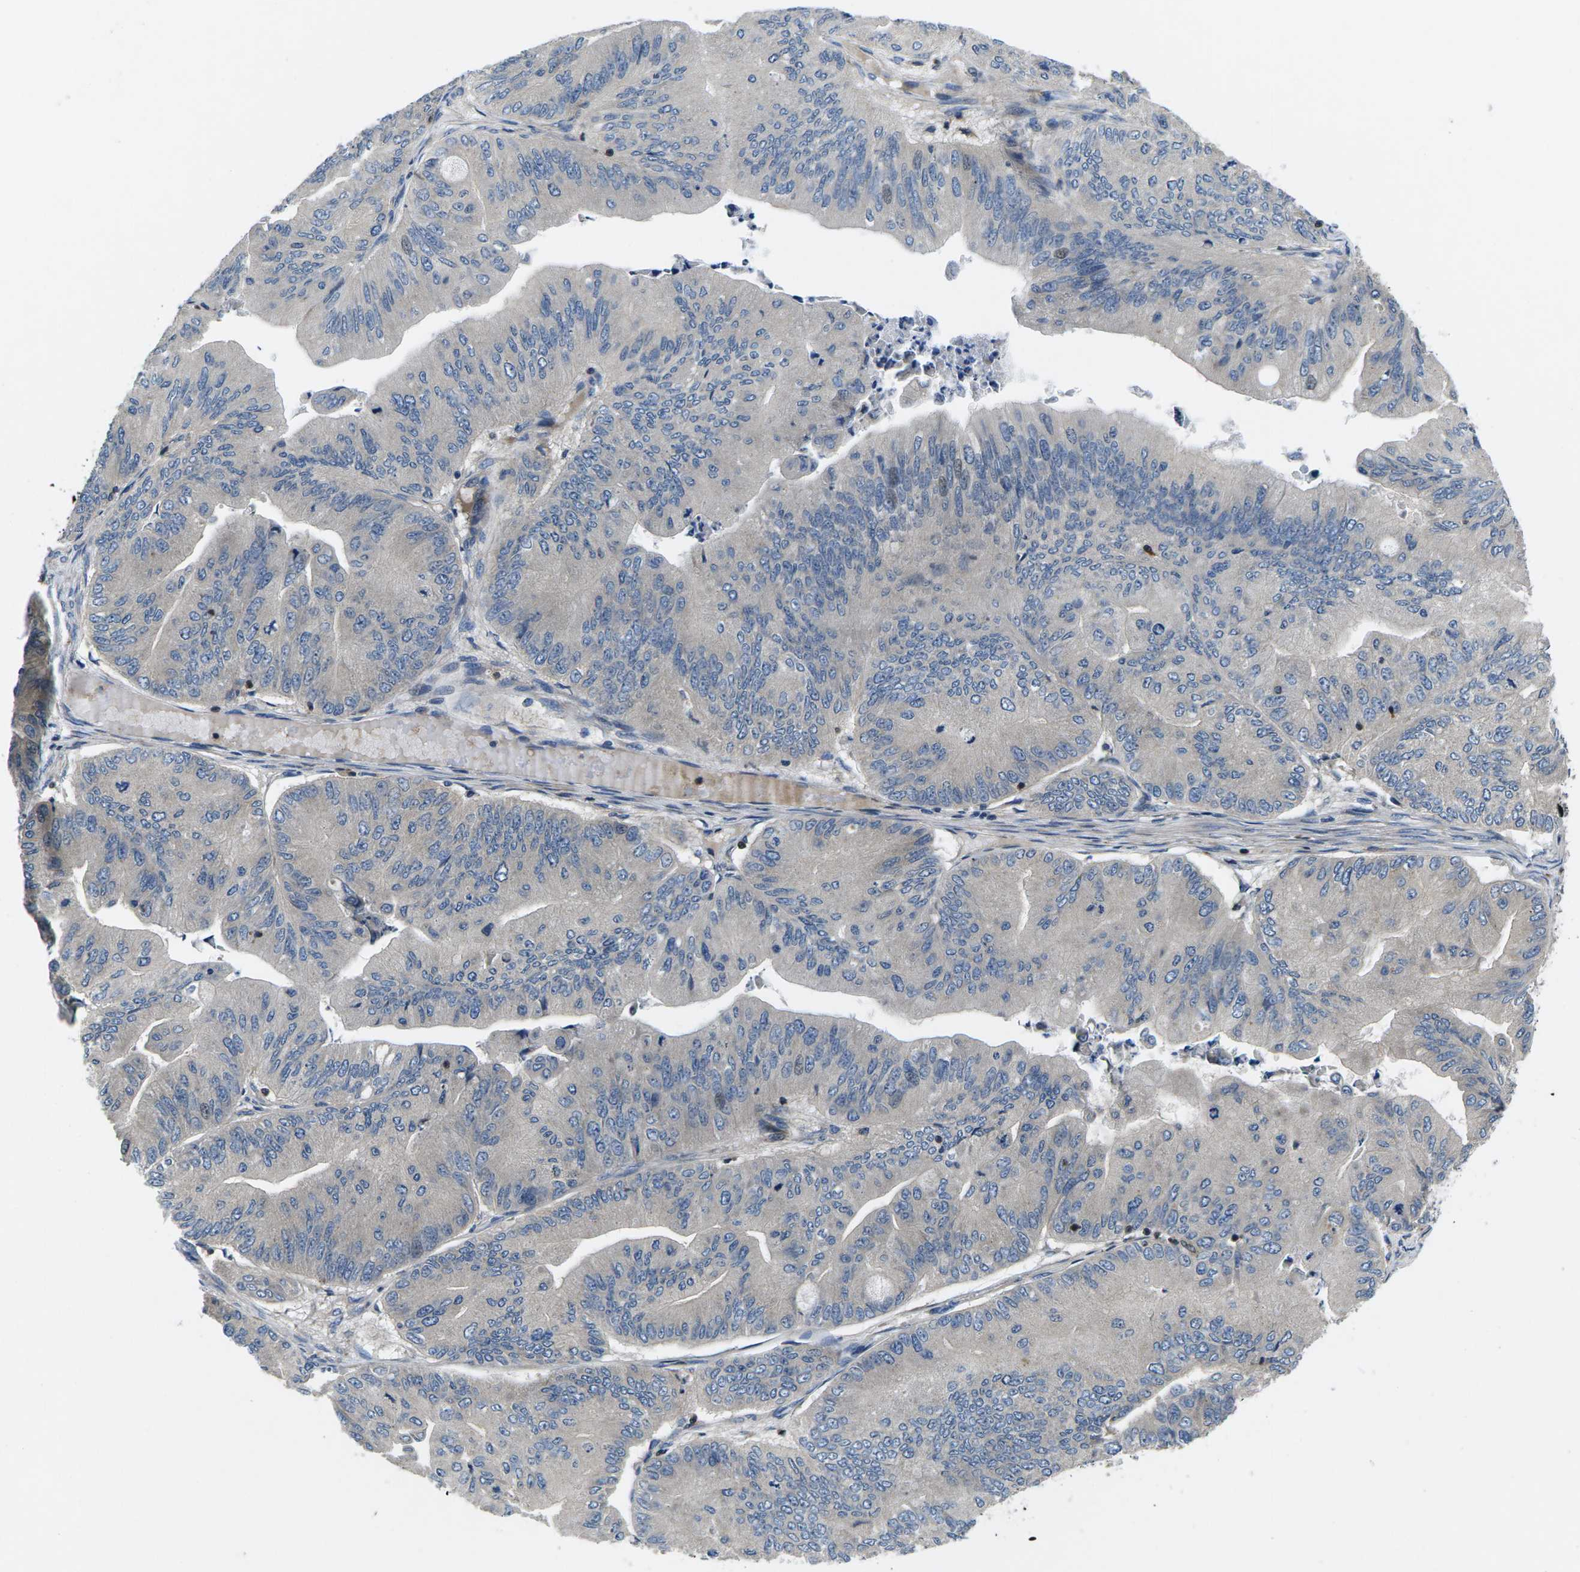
{"staining": {"intensity": "weak", "quantity": ">75%", "location": "cytoplasmic/membranous"}, "tissue": "ovarian cancer", "cell_type": "Tumor cells", "image_type": "cancer", "snomed": [{"axis": "morphology", "description": "Cystadenocarcinoma, mucinous, NOS"}, {"axis": "topography", "description": "Ovary"}], "caption": "About >75% of tumor cells in human ovarian cancer (mucinous cystadenocarcinoma) reveal weak cytoplasmic/membranous protein positivity as visualized by brown immunohistochemical staining.", "gene": "PLCE1", "patient": {"sex": "female", "age": 61}}